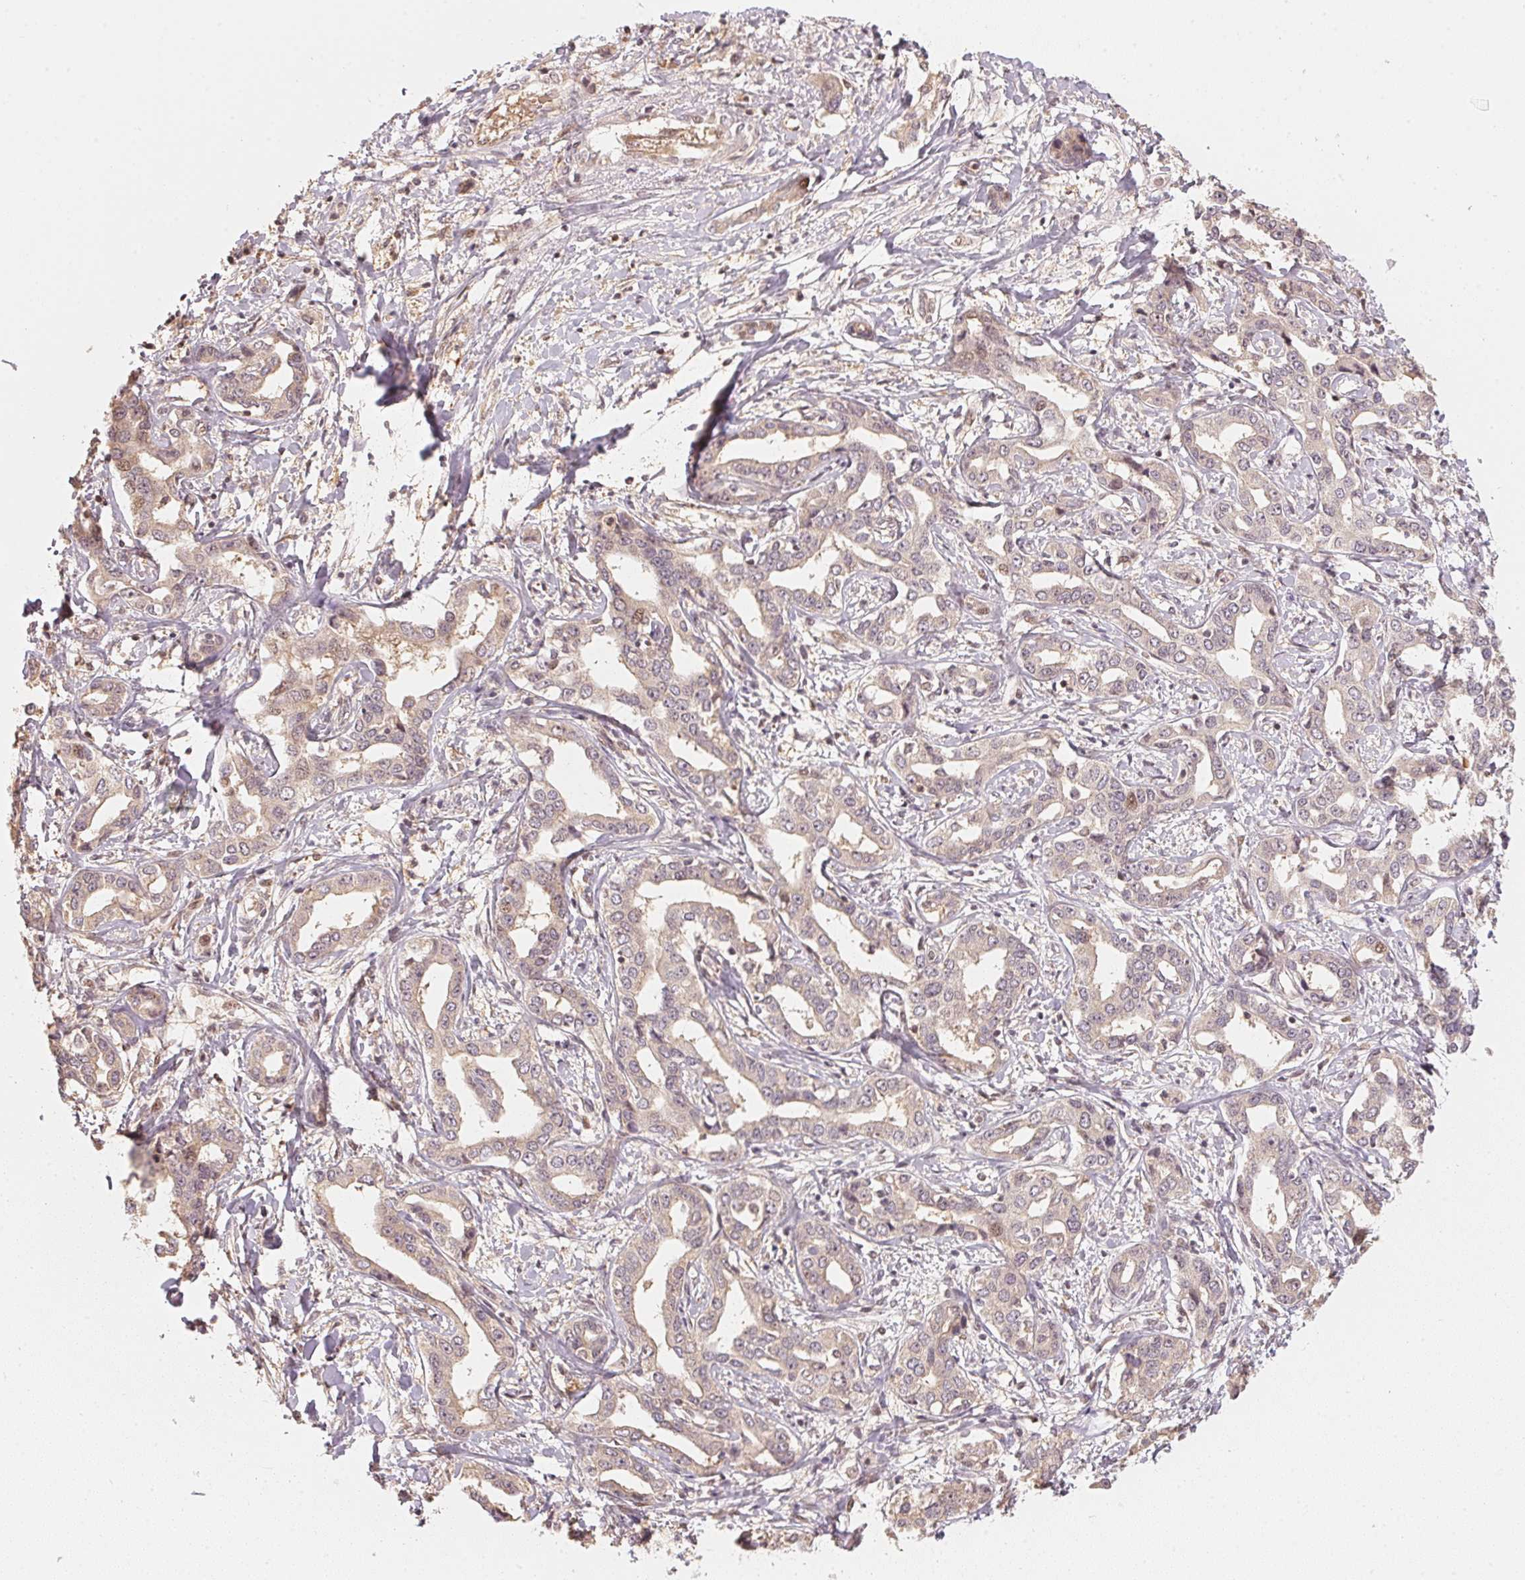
{"staining": {"intensity": "negative", "quantity": "none", "location": "none"}, "tissue": "liver cancer", "cell_type": "Tumor cells", "image_type": "cancer", "snomed": [{"axis": "morphology", "description": "Cholangiocarcinoma"}, {"axis": "topography", "description": "Liver"}], "caption": "Immunohistochemistry (IHC) histopathology image of liver cancer stained for a protein (brown), which shows no staining in tumor cells. (Stains: DAB (3,3'-diaminobenzidine) immunohistochemistry (IHC) with hematoxylin counter stain, Microscopy: brightfield microscopy at high magnification).", "gene": "UBE2L3", "patient": {"sex": "male", "age": 59}}